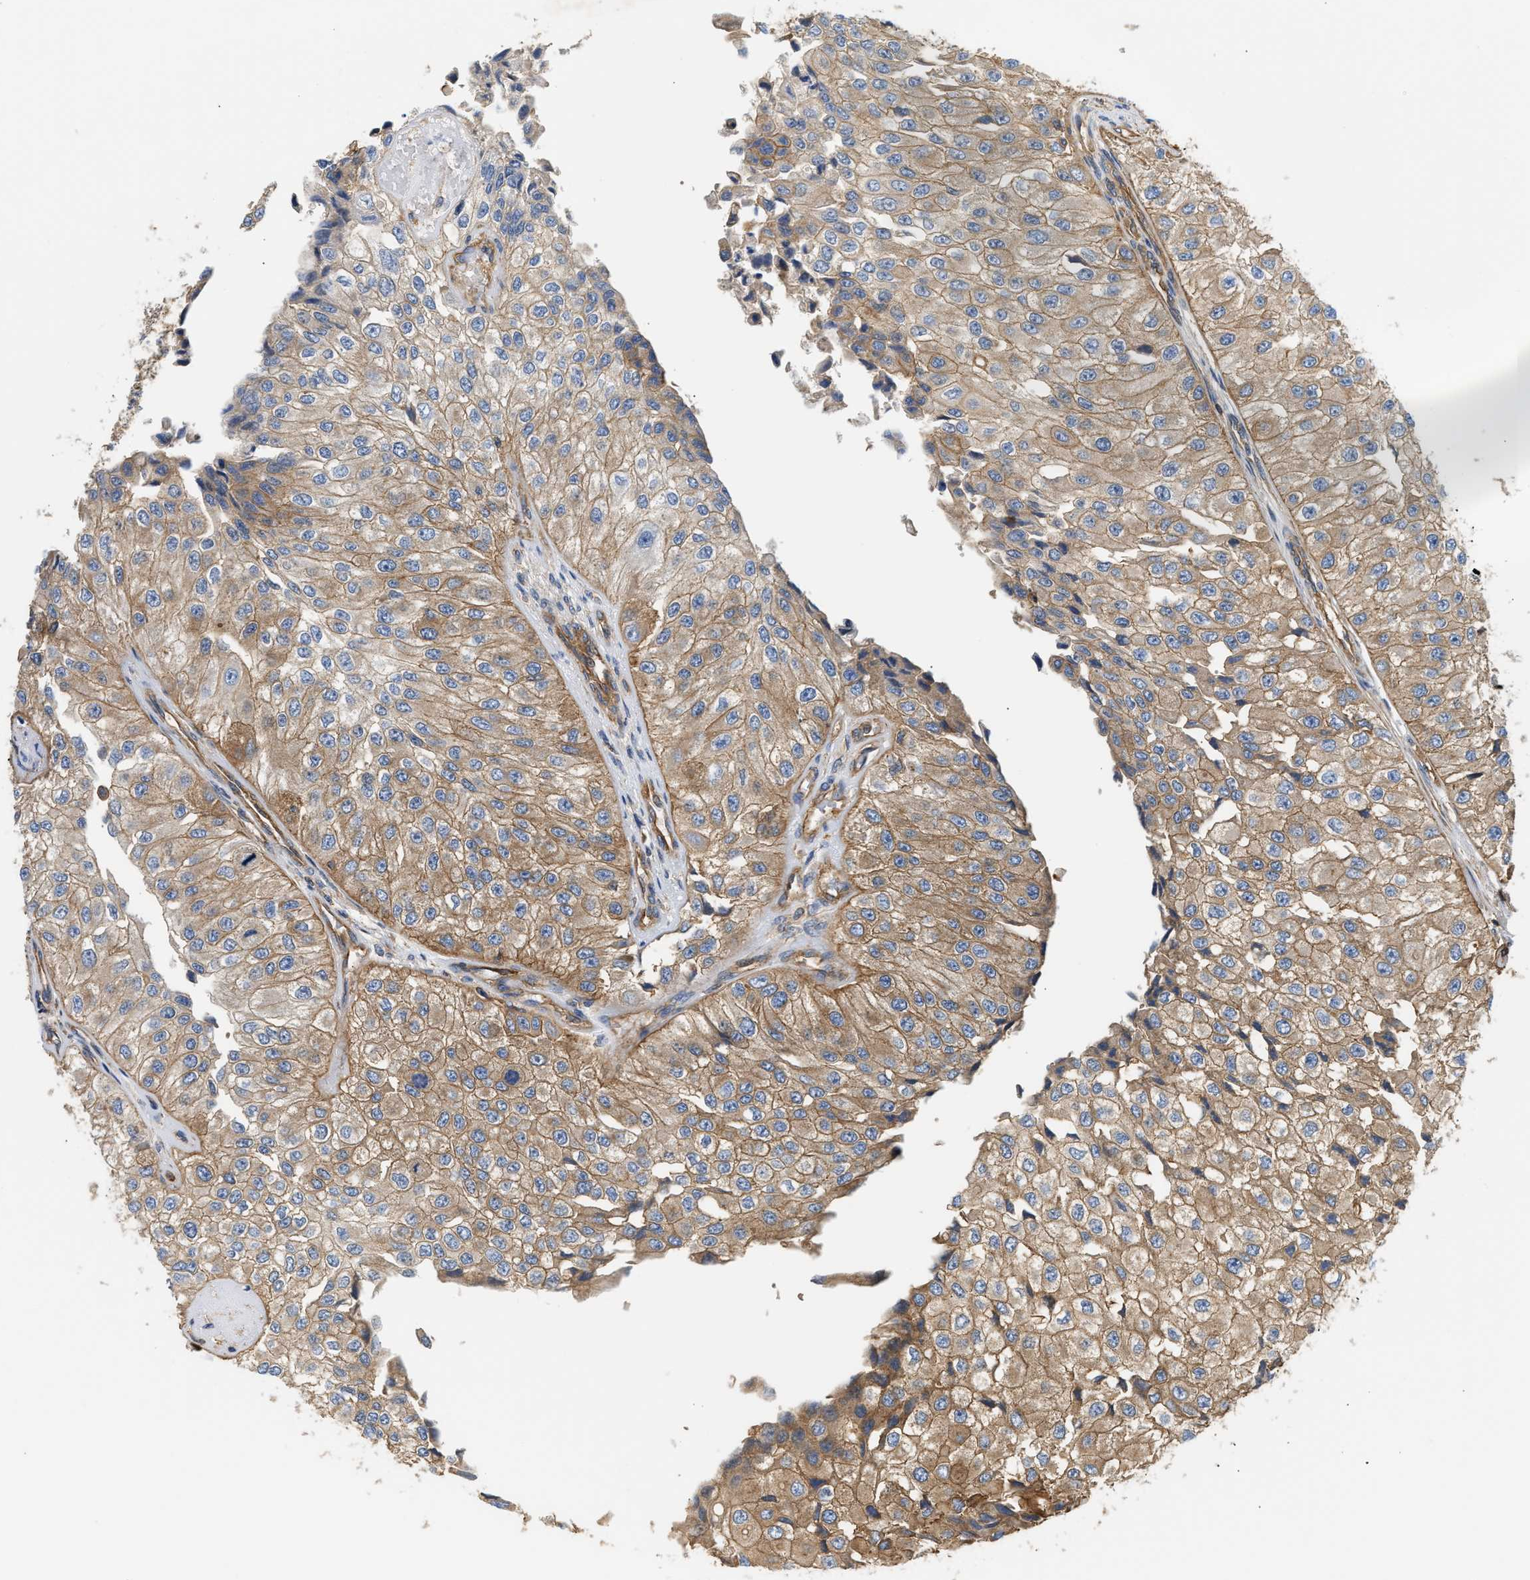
{"staining": {"intensity": "moderate", "quantity": ">75%", "location": "cytoplasmic/membranous"}, "tissue": "urothelial cancer", "cell_type": "Tumor cells", "image_type": "cancer", "snomed": [{"axis": "morphology", "description": "Urothelial carcinoma, High grade"}, {"axis": "topography", "description": "Kidney"}, {"axis": "topography", "description": "Urinary bladder"}], "caption": "High-magnification brightfield microscopy of urothelial cancer stained with DAB (brown) and counterstained with hematoxylin (blue). tumor cells exhibit moderate cytoplasmic/membranous staining is appreciated in about>75% of cells.", "gene": "SAMD9L", "patient": {"sex": "male", "age": 77}}